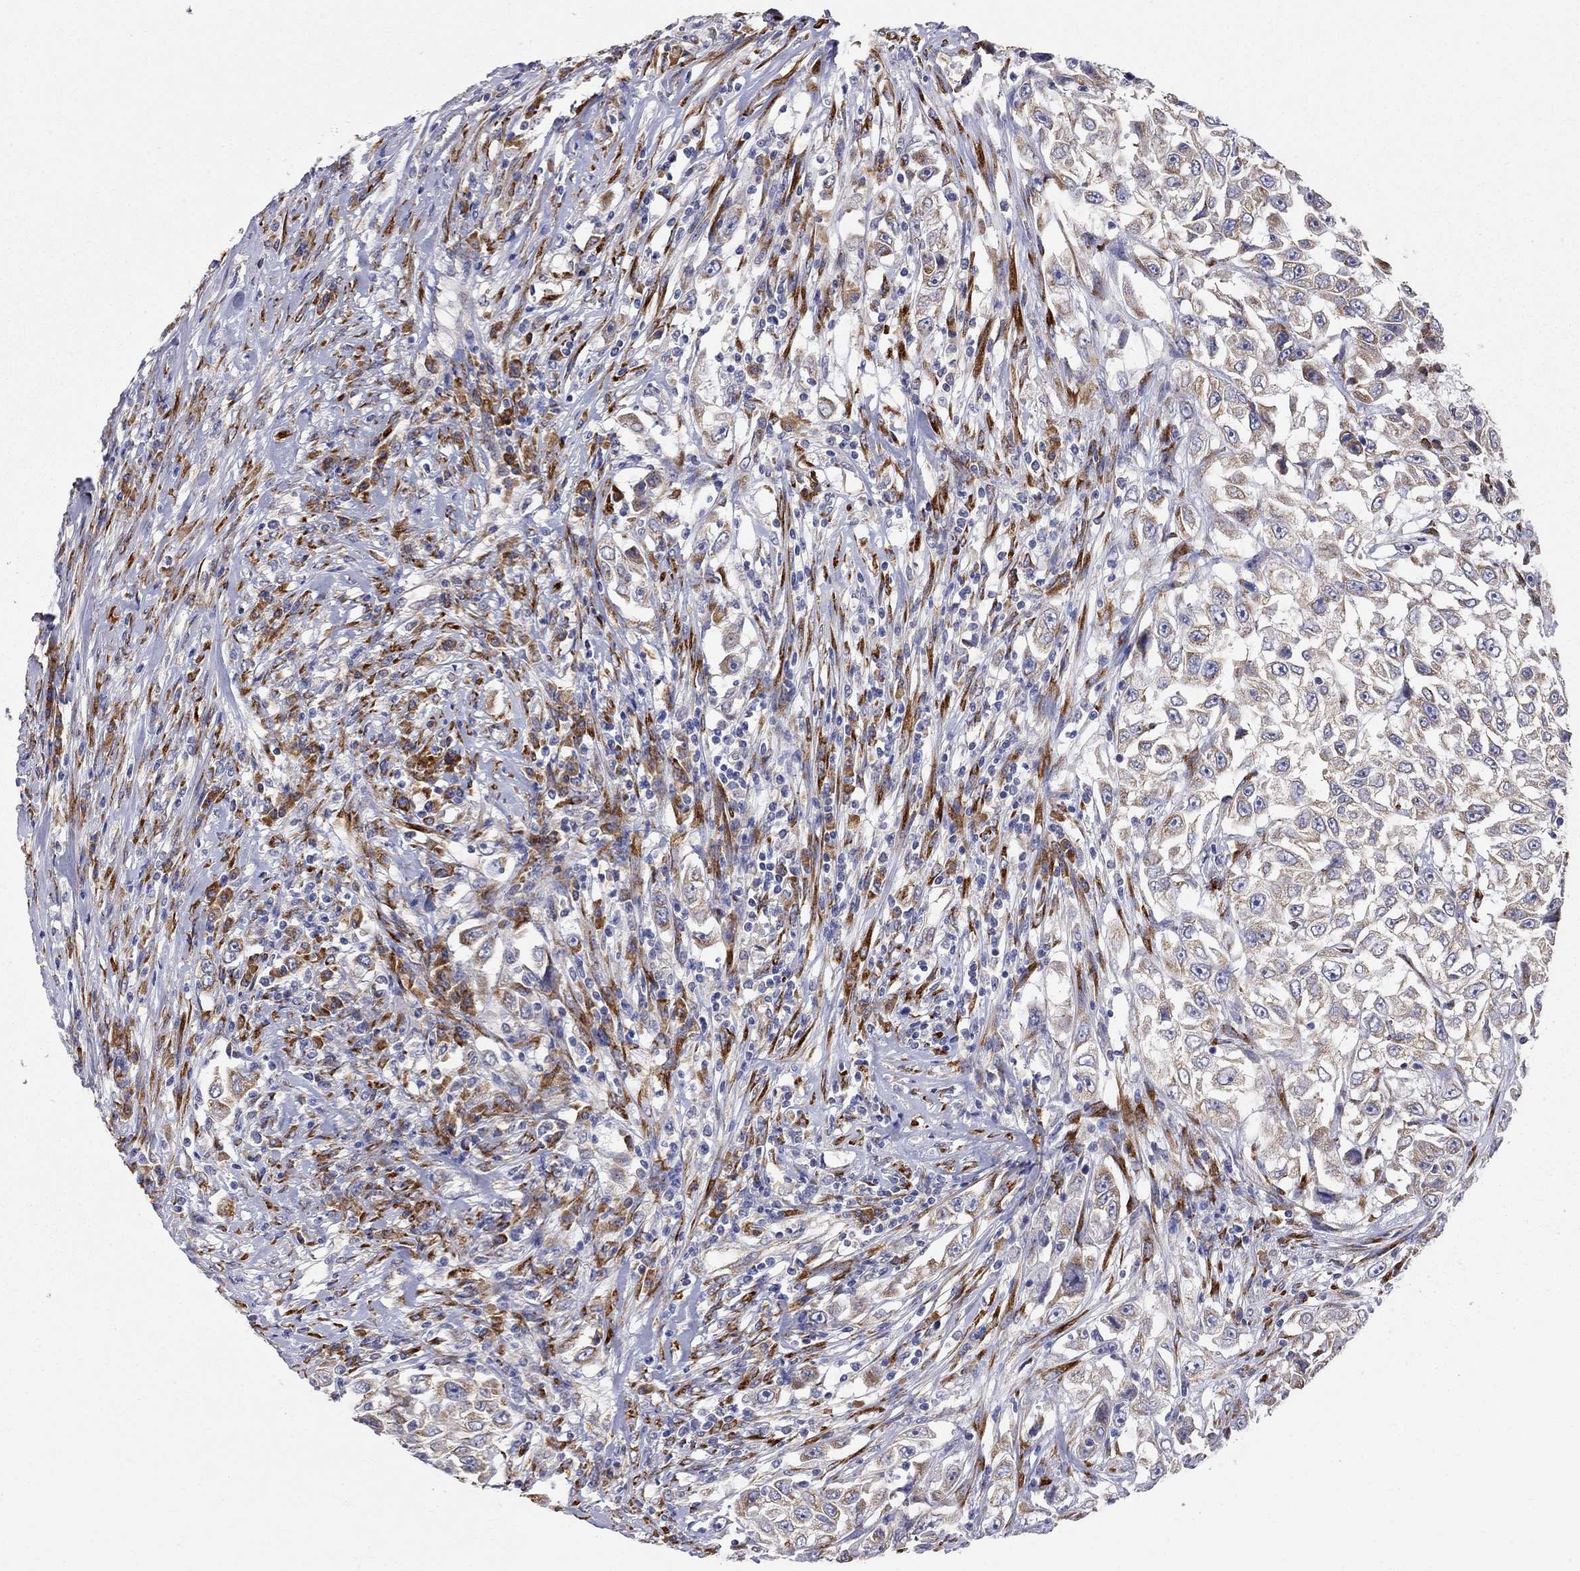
{"staining": {"intensity": "moderate", "quantity": "<25%", "location": "cytoplasmic/membranous"}, "tissue": "urothelial cancer", "cell_type": "Tumor cells", "image_type": "cancer", "snomed": [{"axis": "morphology", "description": "Urothelial carcinoma, High grade"}, {"axis": "topography", "description": "Urinary bladder"}], "caption": "Protein expression analysis of urothelial carcinoma (high-grade) demonstrates moderate cytoplasmic/membranous positivity in approximately <25% of tumor cells.", "gene": "CASTOR1", "patient": {"sex": "female", "age": 56}}